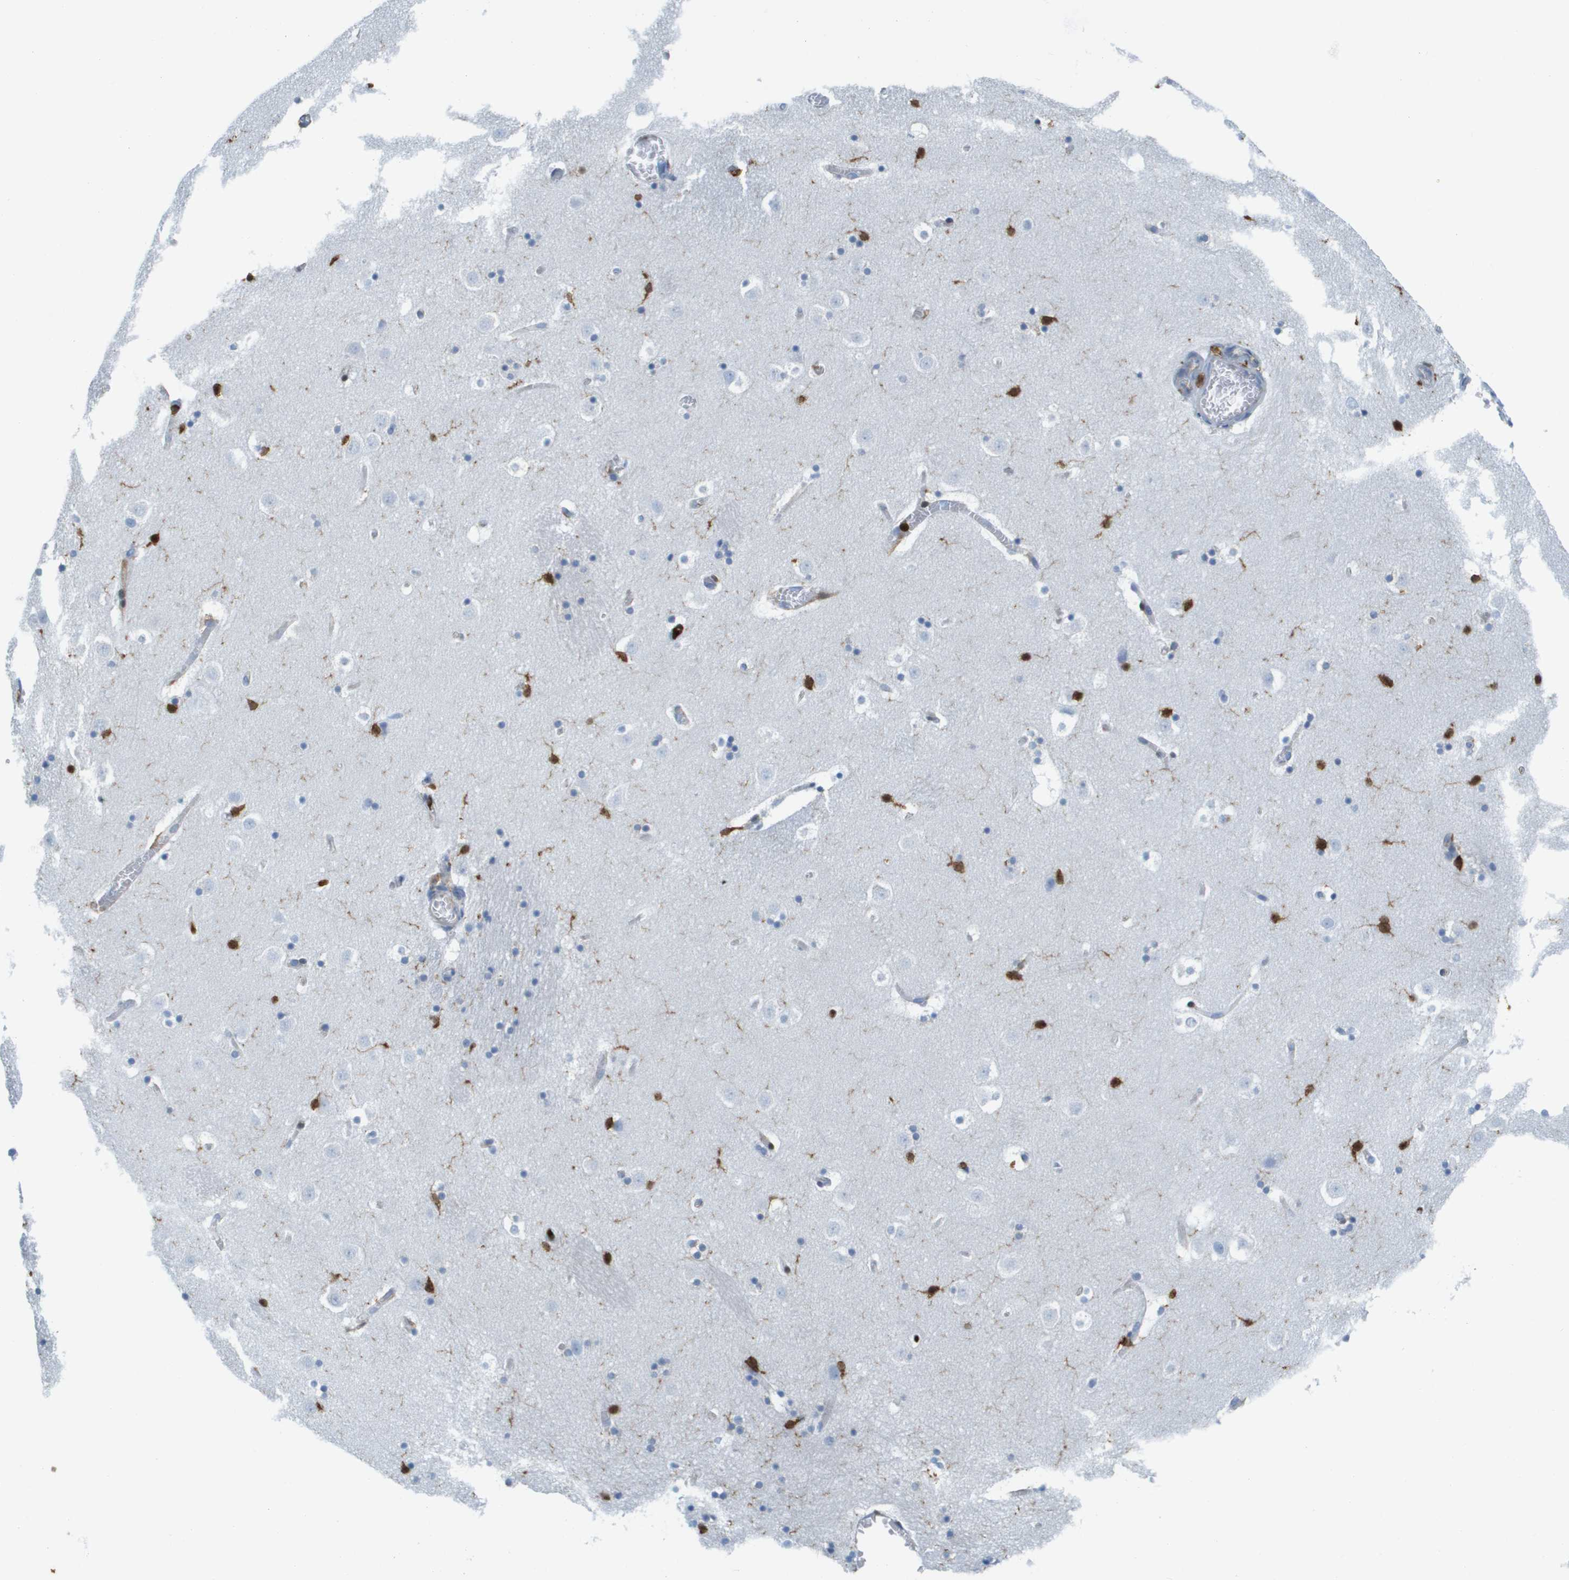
{"staining": {"intensity": "moderate", "quantity": "<25%", "location": "cytoplasmic/membranous"}, "tissue": "caudate", "cell_type": "Glial cells", "image_type": "normal", "snomed": [{"axis": "morphology", "description": "Normal tissue, NOS"}, {"axis": "topography", "description": "Lateral ventricle wall"}], "caption": "DAB immunohistochemical staining of benign human caudate demonstrates moderate cytoplasmic/membranous protein staining in approximately <25% of glial cells.", "gene": "DOCK5", "patient": {"sex": "male", "age": 45}}